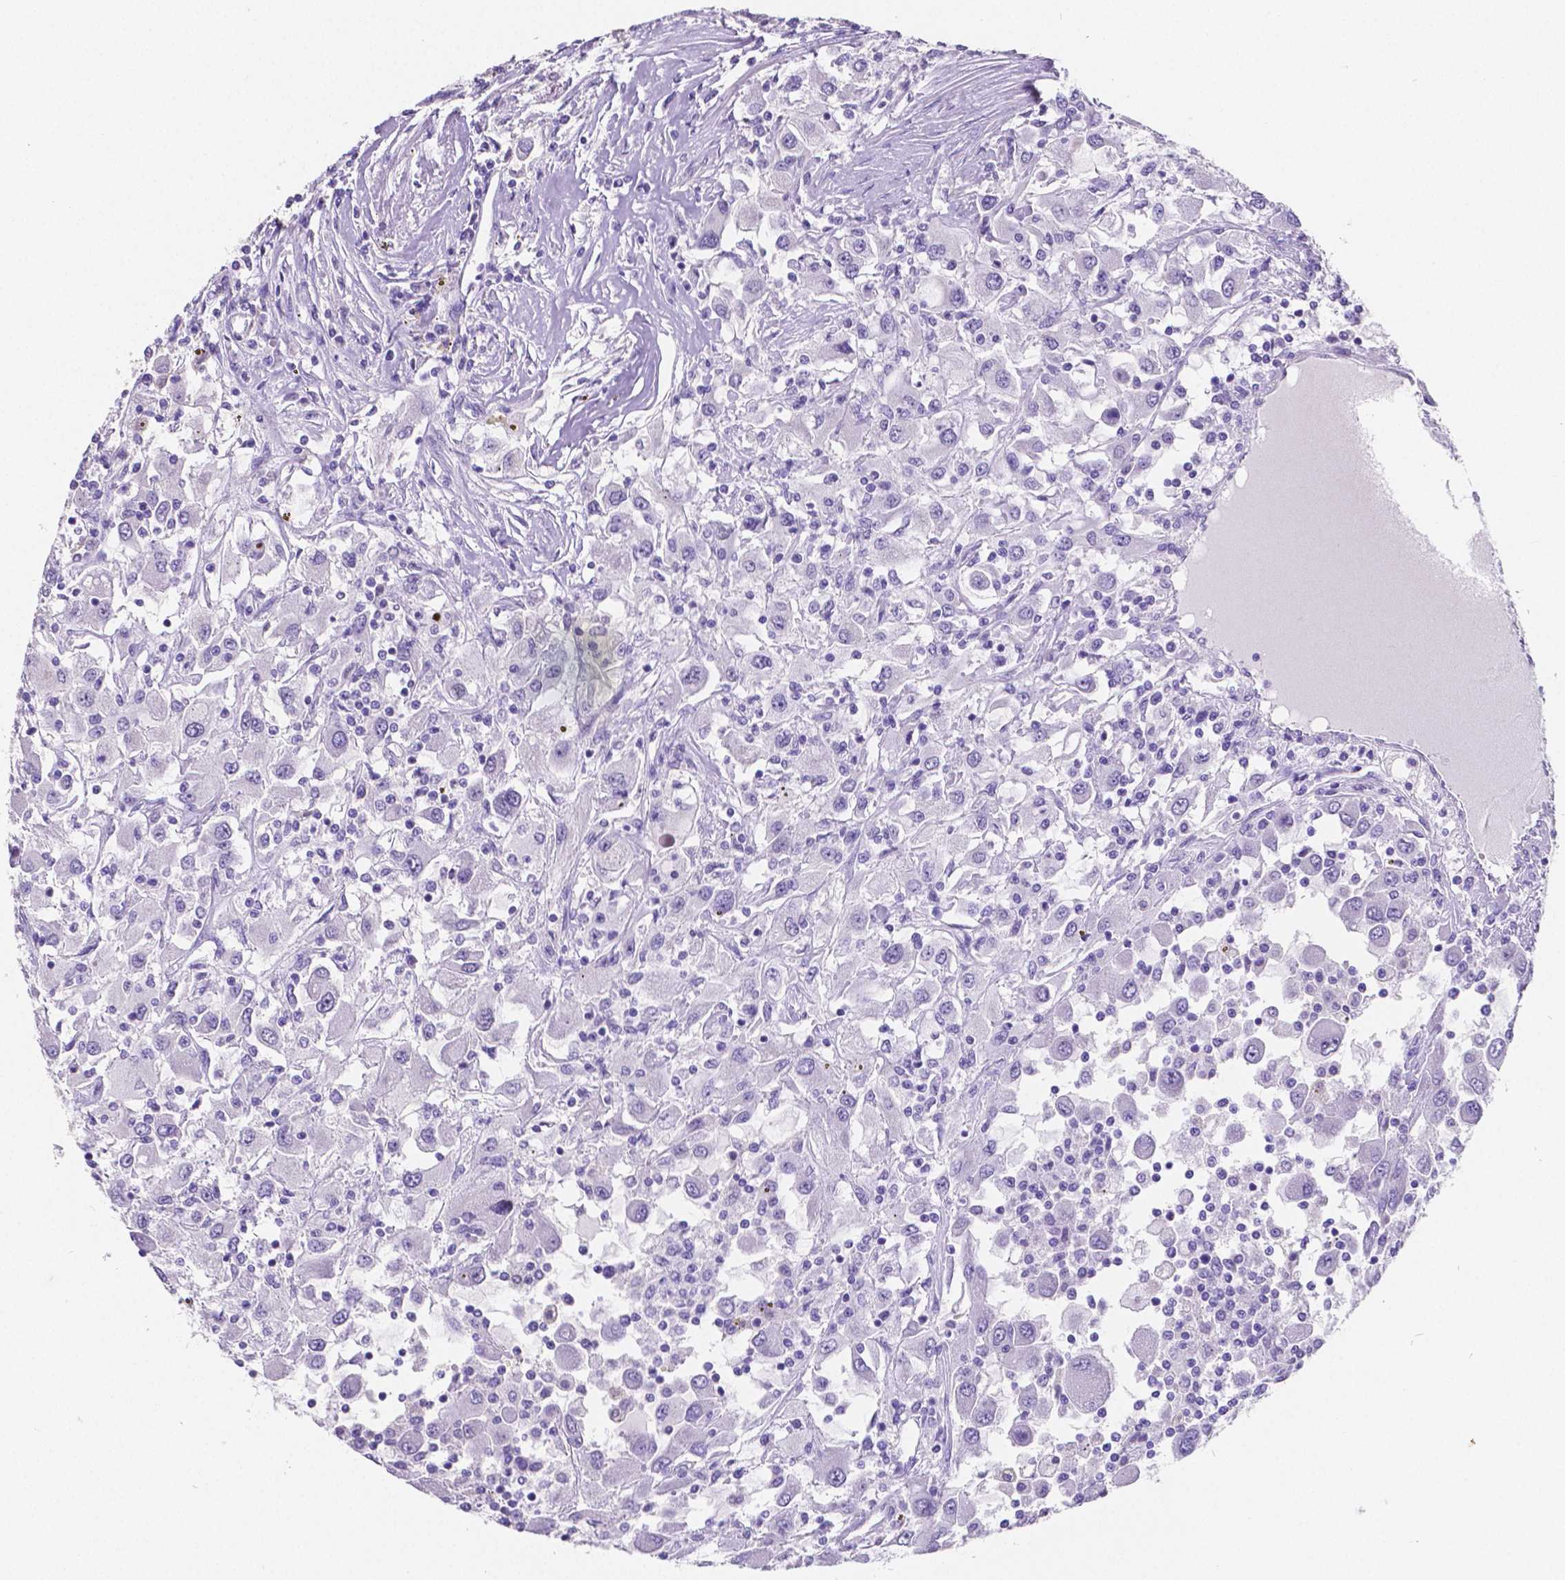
{"staining": {"intensity": "negative", "quantity": "none", "location": "none"}, "tissue": "renal cancer", "cell_type": "Tumor cells", "image_type": "cancer", "snomed": [{"axis": "morphology", "description": "Adenocarcinoma, NOS"}, {"axis": "topography", "description": "Kidney"}], "caption": "The immunohistochemistry (IHC) image has no significant expression in tumor cells of renal cancer (adenocarcinoma) tissue.", "gene": "SATB2", "patient": {"sex": "female", "age": 67}}